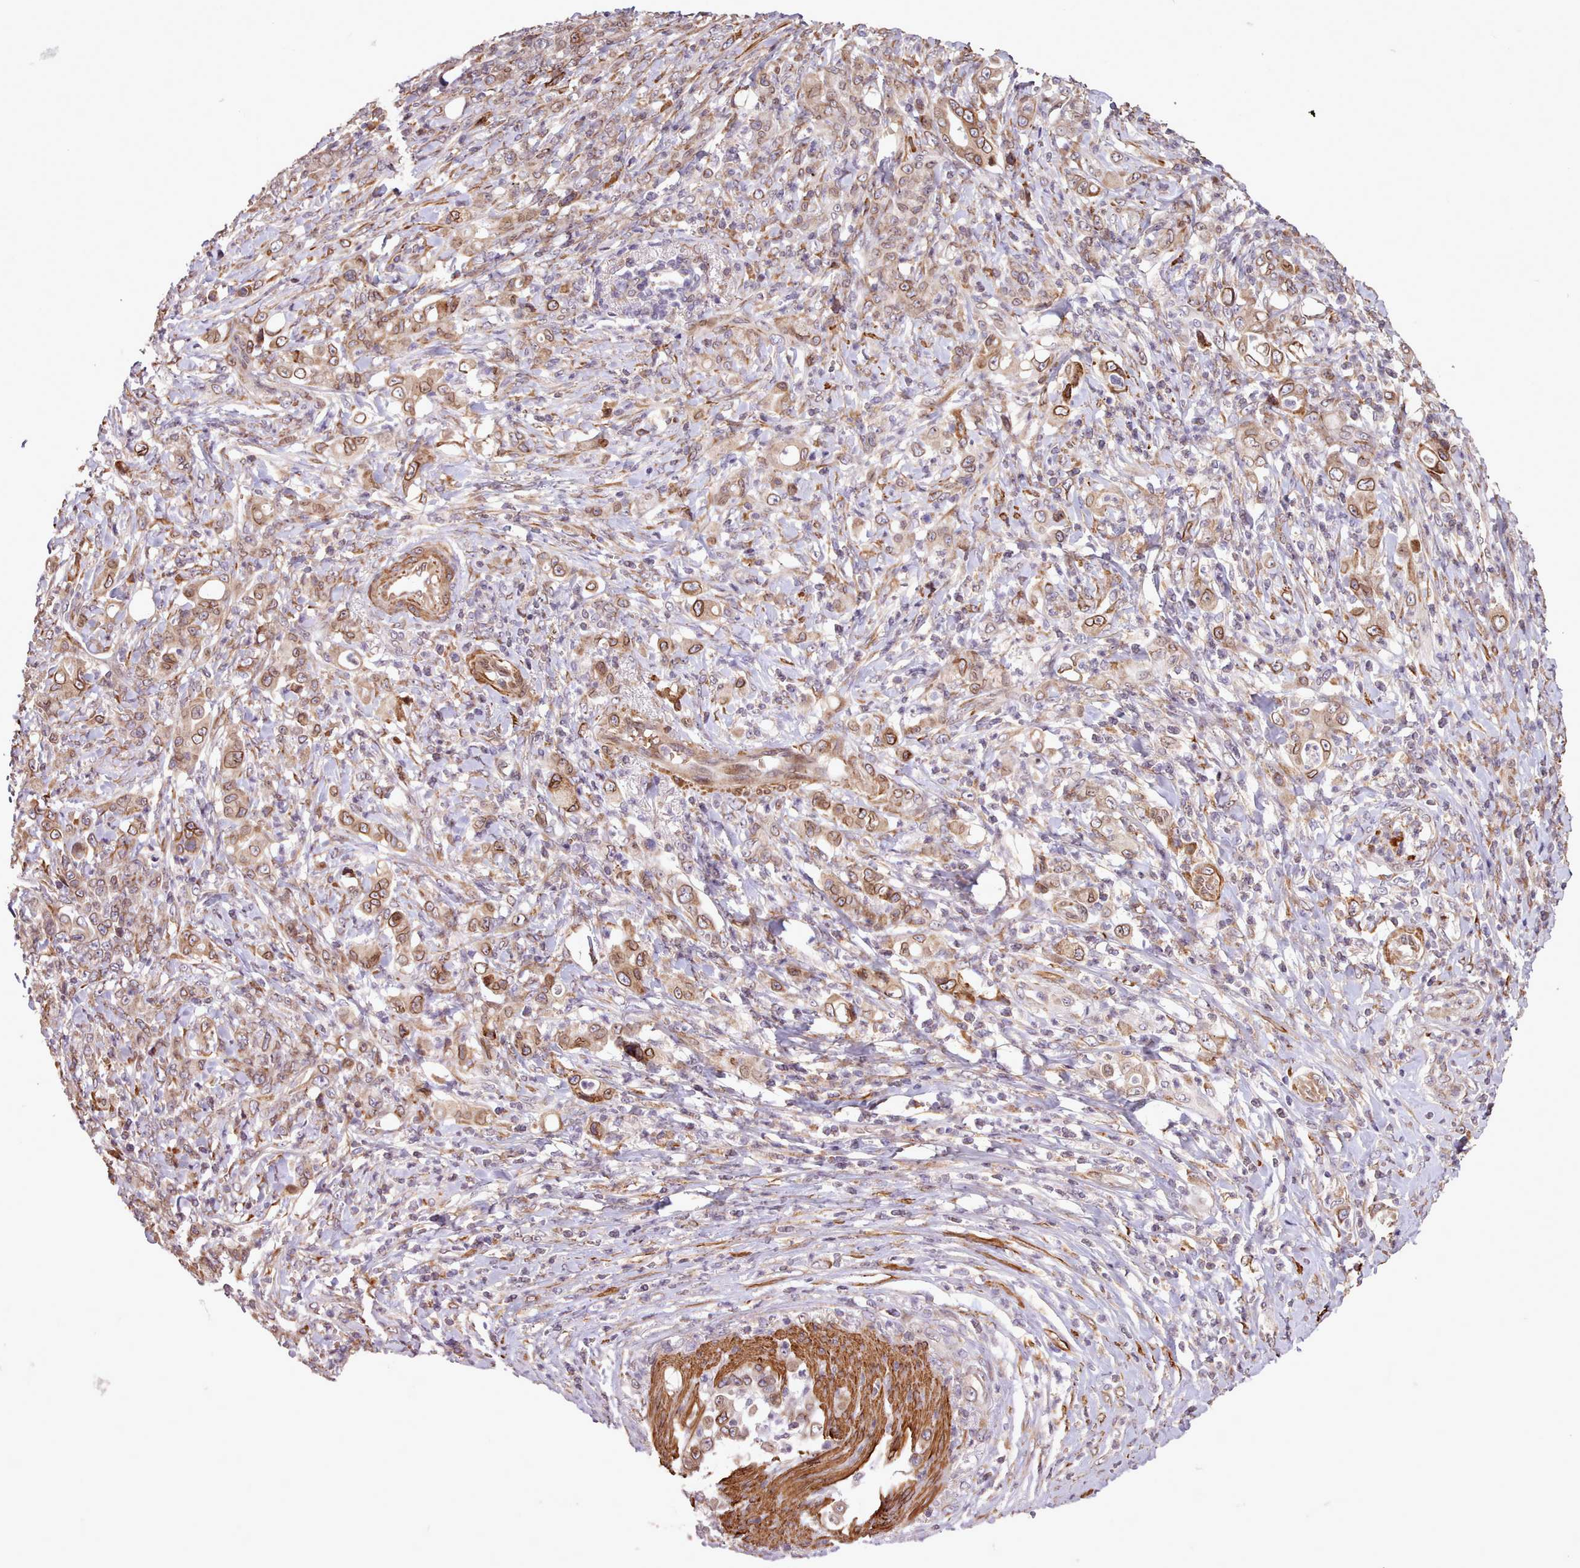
{"staining": {"intensity": "moderate", "quantity": ">75%", "location": "cytoplasmic/membranous,nuclear"}, "tissue": "stomach cancer", "cell_type": "Tumor cells", "image_type": "cancer", "snomed": [{"axis": "morphology", "description": "Normal tissue, NOS"}, {"axis": "morphology", "description": "Adenocarcinoma, NOS"}, {"axis": "topography", "description": "Stomach"}], "caption": "A brown stain labels moderate cytoplasmic/membranous and nuclear staining of a protein in stomach adenocarcinoma tumor cells. The protein is shown in brown color, while the nuclei are stained blue.", "gene": "CABP1", "patient": {"sex": "female", "age": 79}}